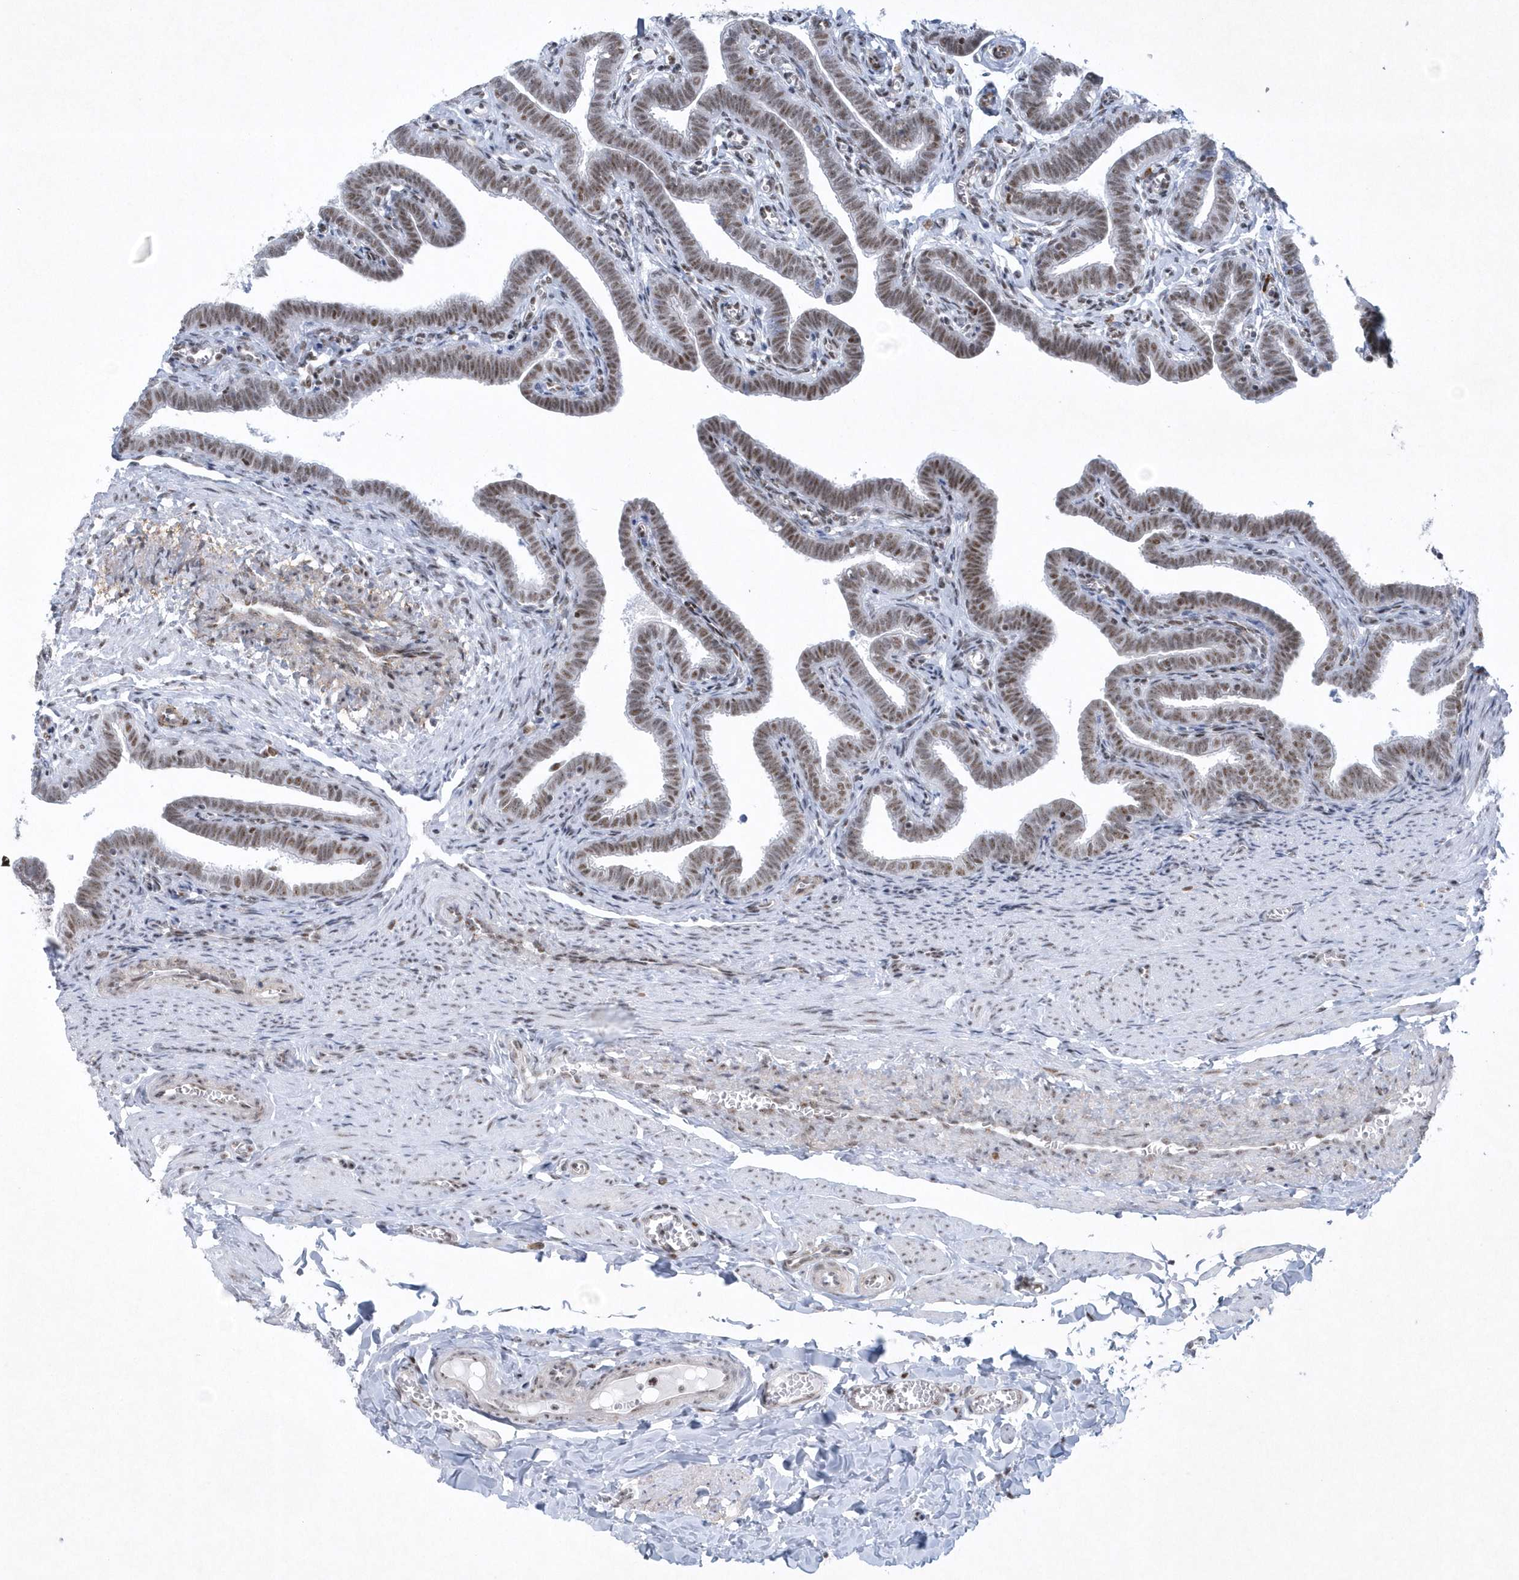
{"staining": {"intensity": "moderate", "quantity": "25%-75%", "location": "nuclear"}, "tissue": "fallopian tube", "cell_type": "Glandular cells", "image_type": "normal", "snomed": [{"axis": "morphology", "description": "Normal tissue, NOS"}, {"axis": "topography", "description": "Fallopian tube"}], "caption": "Glandular cells reveal medium levels of moderate nuclear staining in about 25%-75% of cells in normal human fallopian tube.", "gene": "DCLRE1A", "patient": {"sex": "female", "age": 36}}